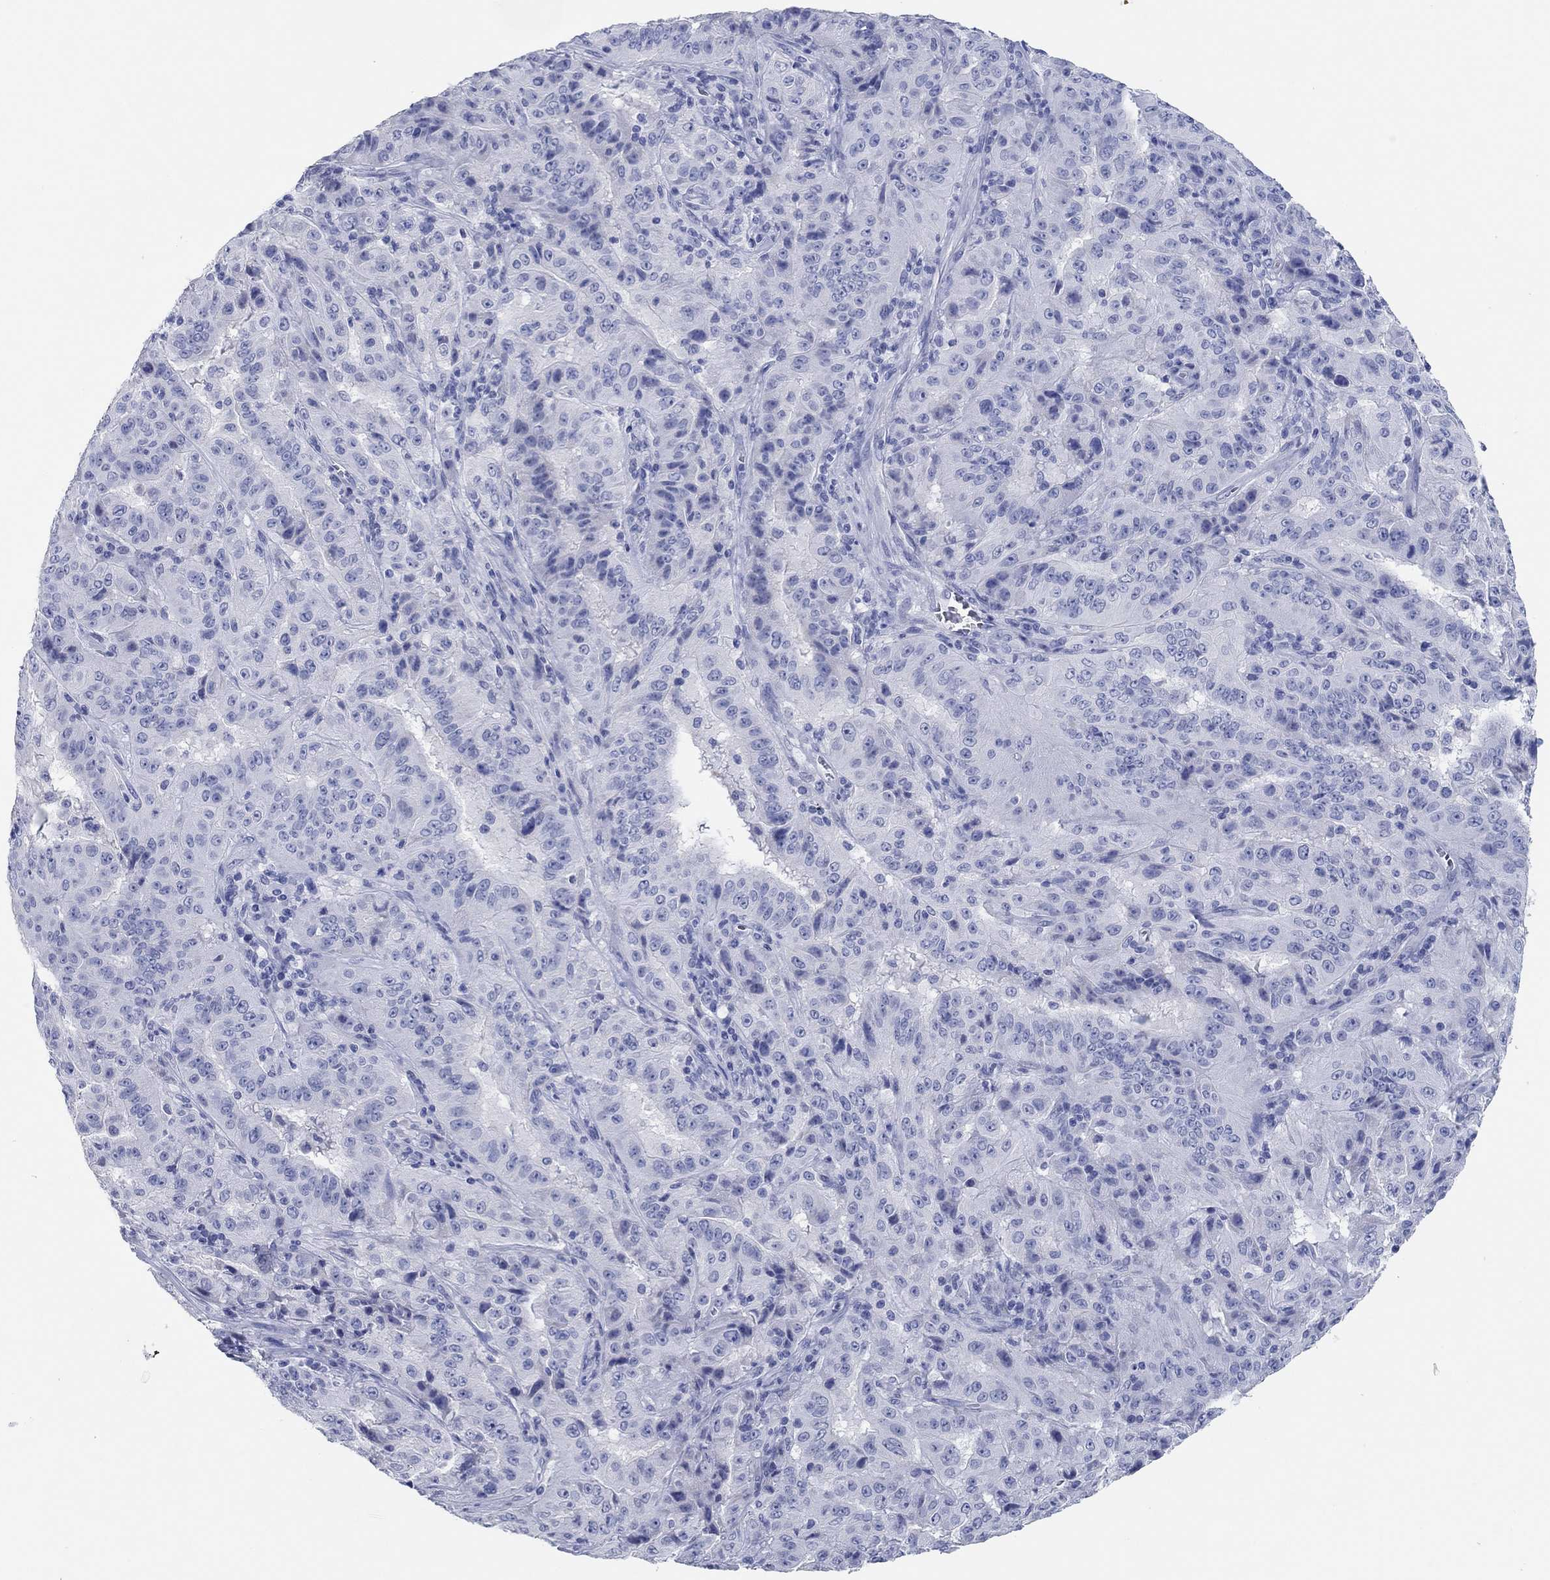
{"staining": {"intensity": "negative", "quantity": "none", "location": "none"}, "tissue": "pancreatic cancer", "cell_type": "Tumor cells", "image_type": "cancer", "snomed": [{"axis": "morphology", "description": "Adenocarcinoma, NOS"}, {"axis": "topography", "description": "Pancreas"}], "caption": "The image exhibits no significant expression in tumor cells of pancreatic adenocarcinoma. Brightfield microscopy of immunohistochemistry stained with DAB (3,3'-diaminobenzidine) (brown) and hematoxylin (blue), captured at high magnification.", "gene": "POU5F1", "patient": {"sex": "male", "age": 63}}